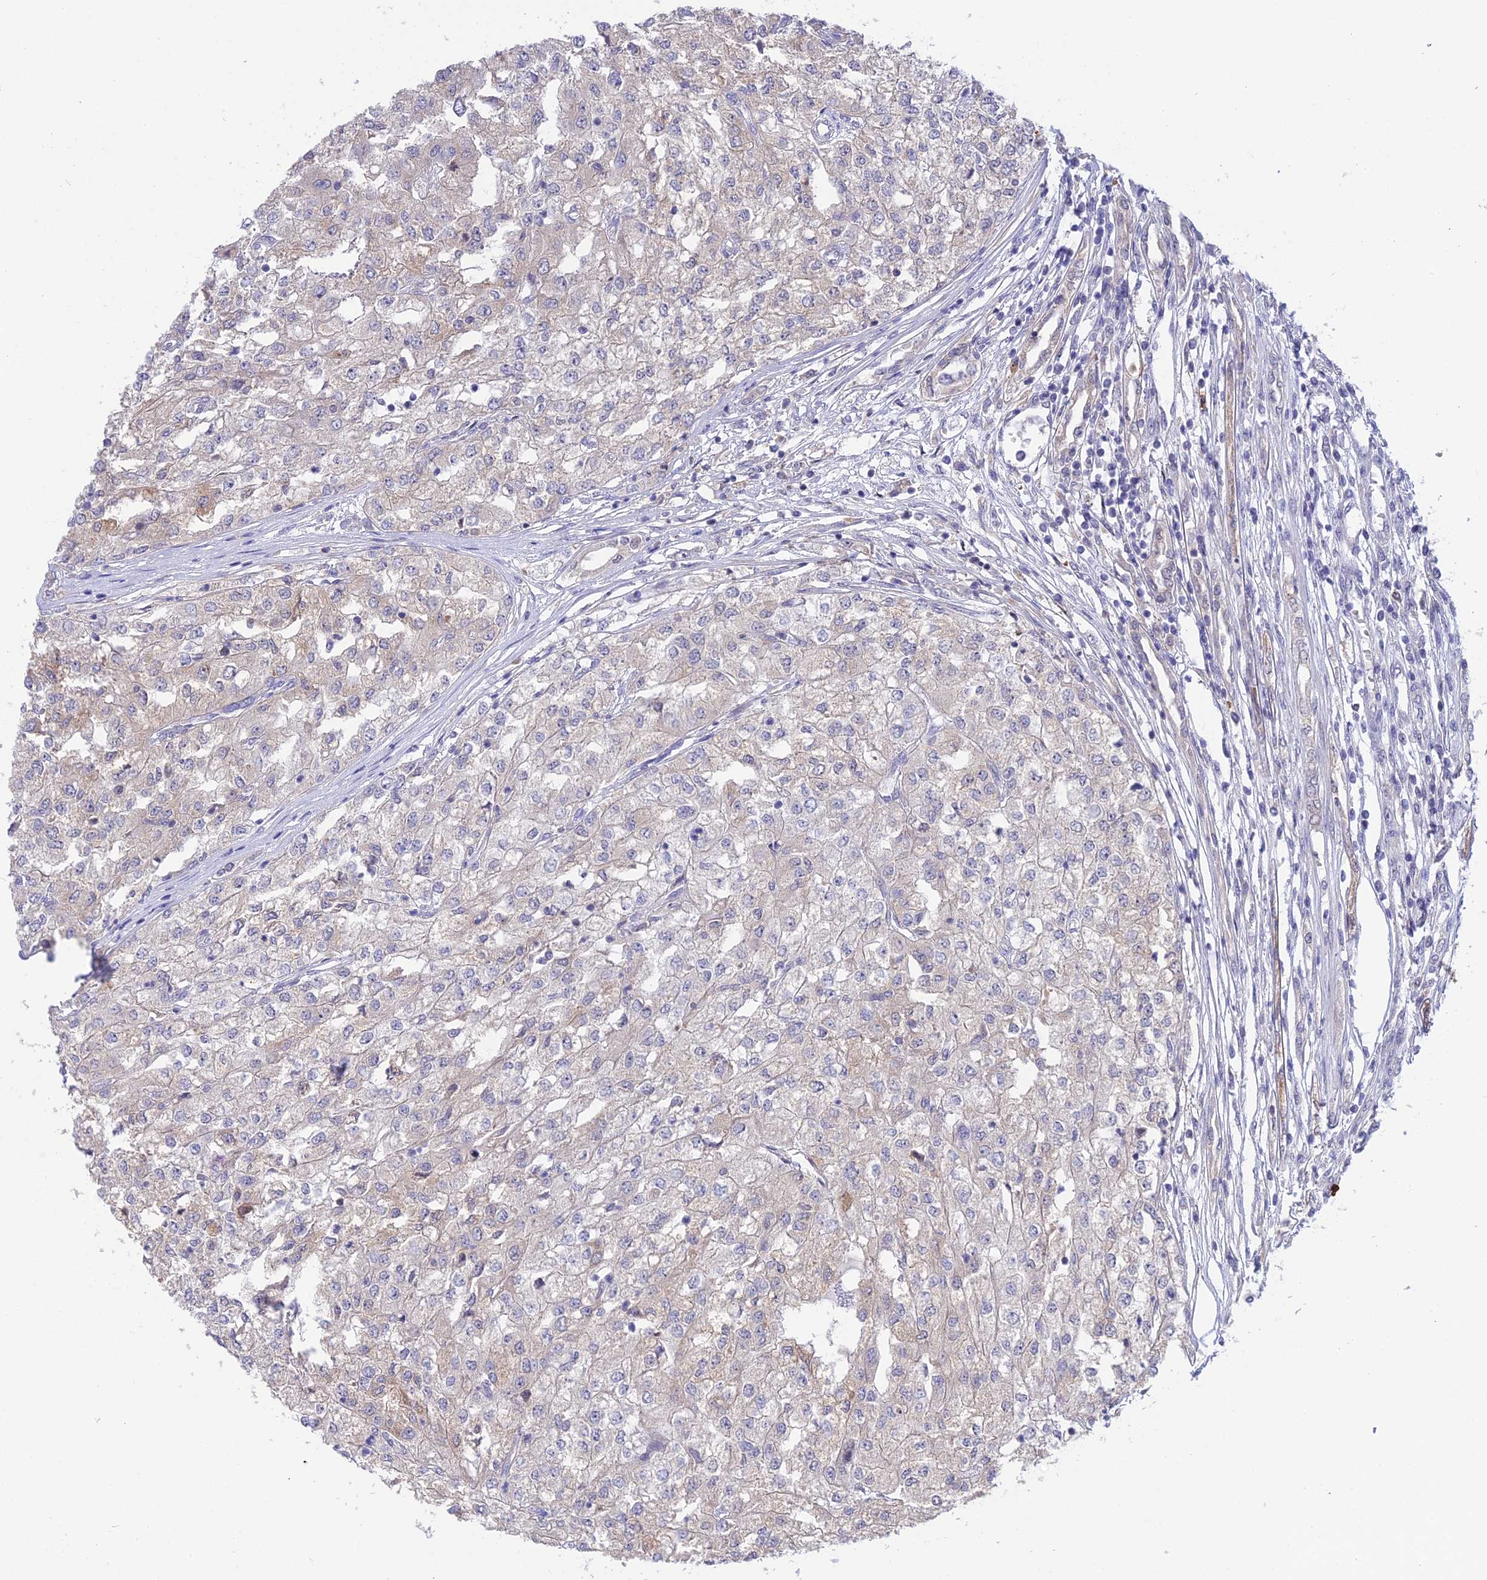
{"staining": {"intensity": "negative", "quantity": "none", "location": "none"}, "tissue": "renal cancer", "cell_type": "Tumor cells", "image_type": "cancer", "snomed": [{"axis": "morphology", "description": "Adenocarcinoma, NOS"}, {"axis": "topography", "description": "Kidney"}], "caption": "Micrograph shows no significant protein positivity in tumor cells of renal cancer.", "gene": "KCTD14", "patient": {"sex": "female", "age": 54}}